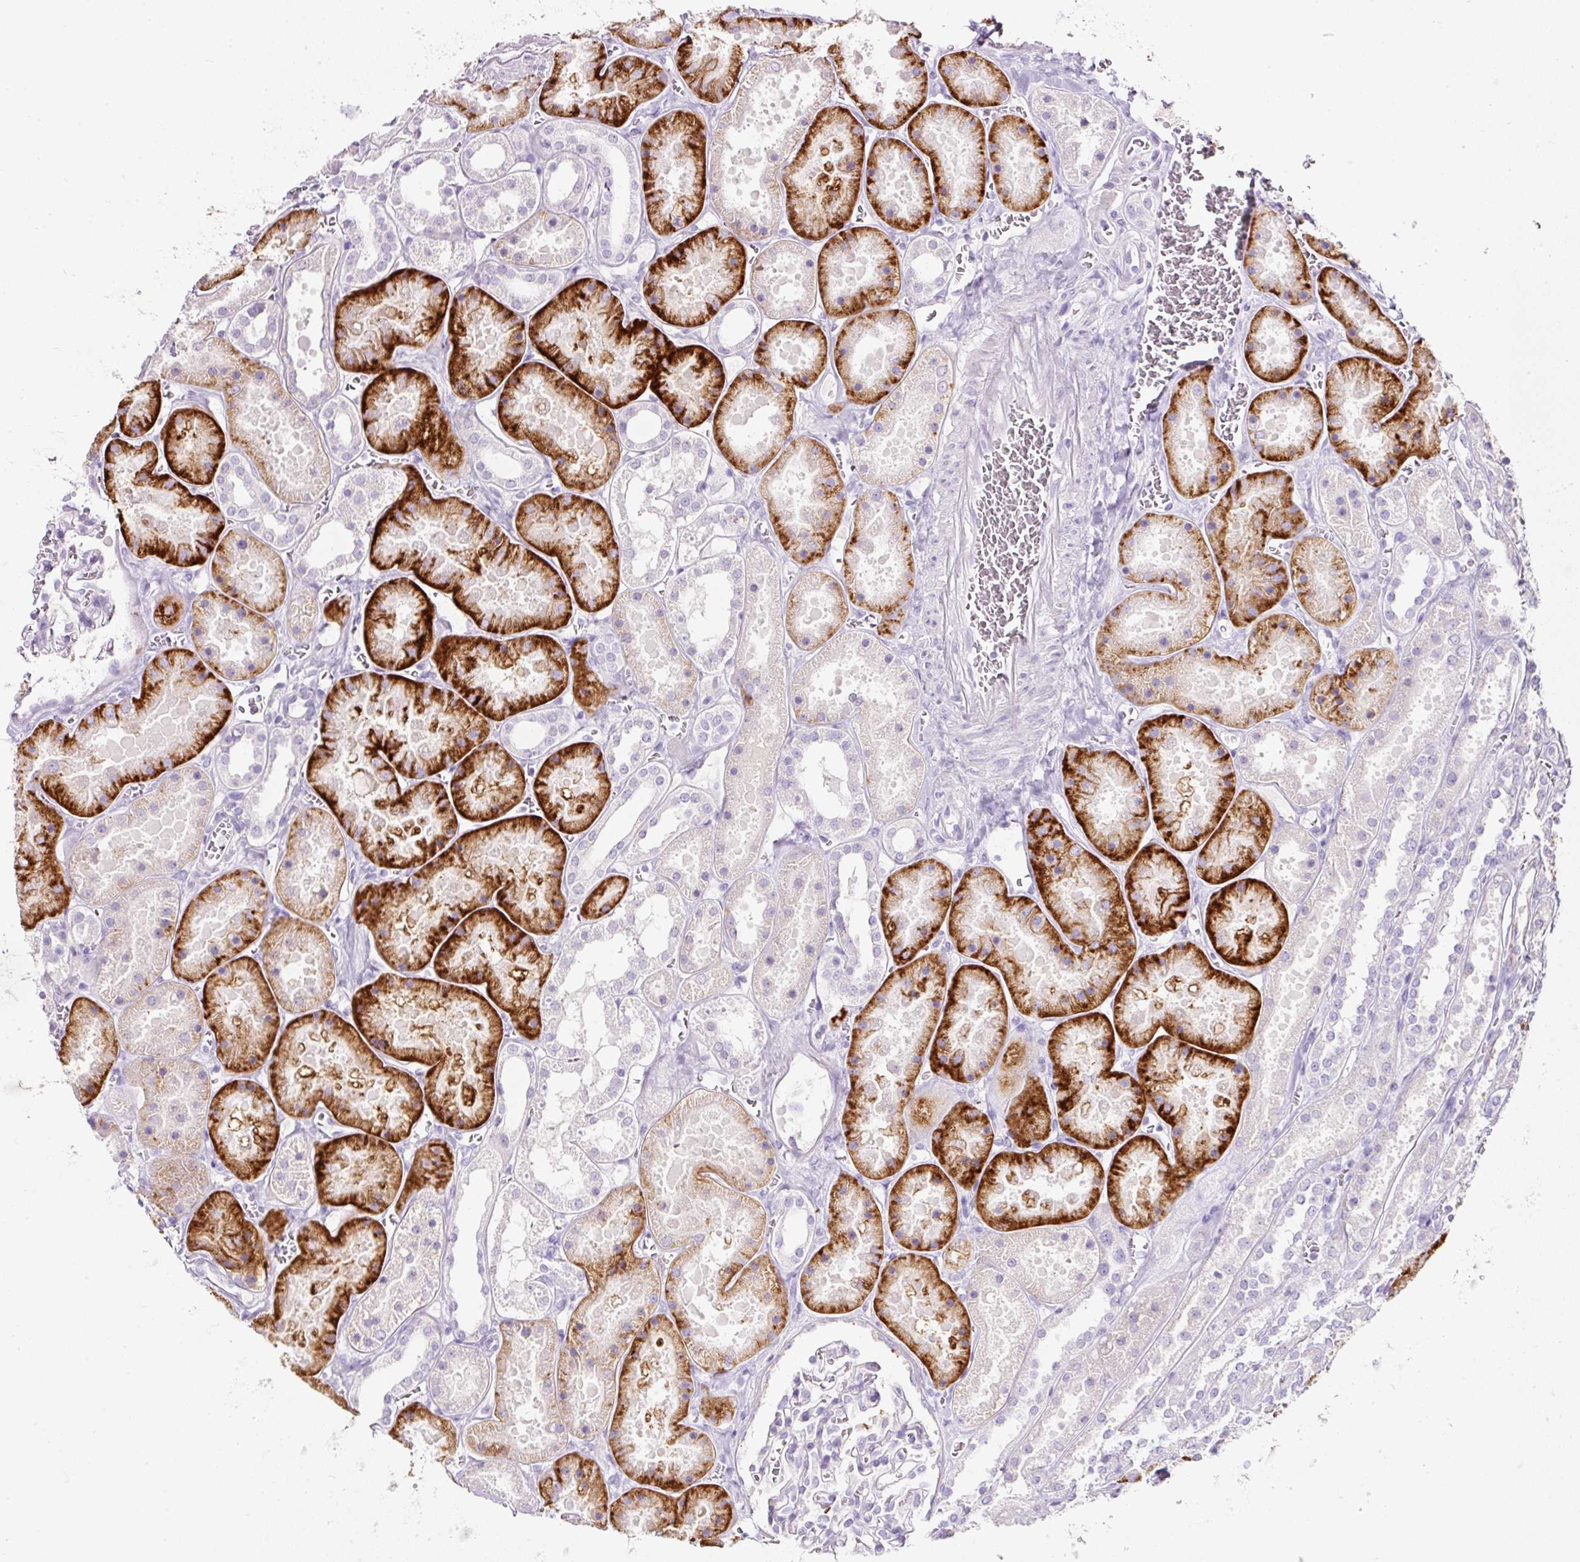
{"staining": {"intensity": "negative", "quantity": "none", "location": "none"}, "tissue": "kidney", "cell_type": "Cells in glomeruli", "image_type": "normal", "snomed": [{"axis": "morphology", "description": "Normal tissue, NOS"}, {"axis": "topography", "description": "Kidney"}], "caption": "Immunohistochemistry of benign human kidney shows no expression in cells in glomeruli. (DAB (3,3'-diaminobenzidine) IHC visualized using brightfield microscopy, high magnification).", "gene": "SLC2A2", "patient": {"sex": "female", "age": 41}}